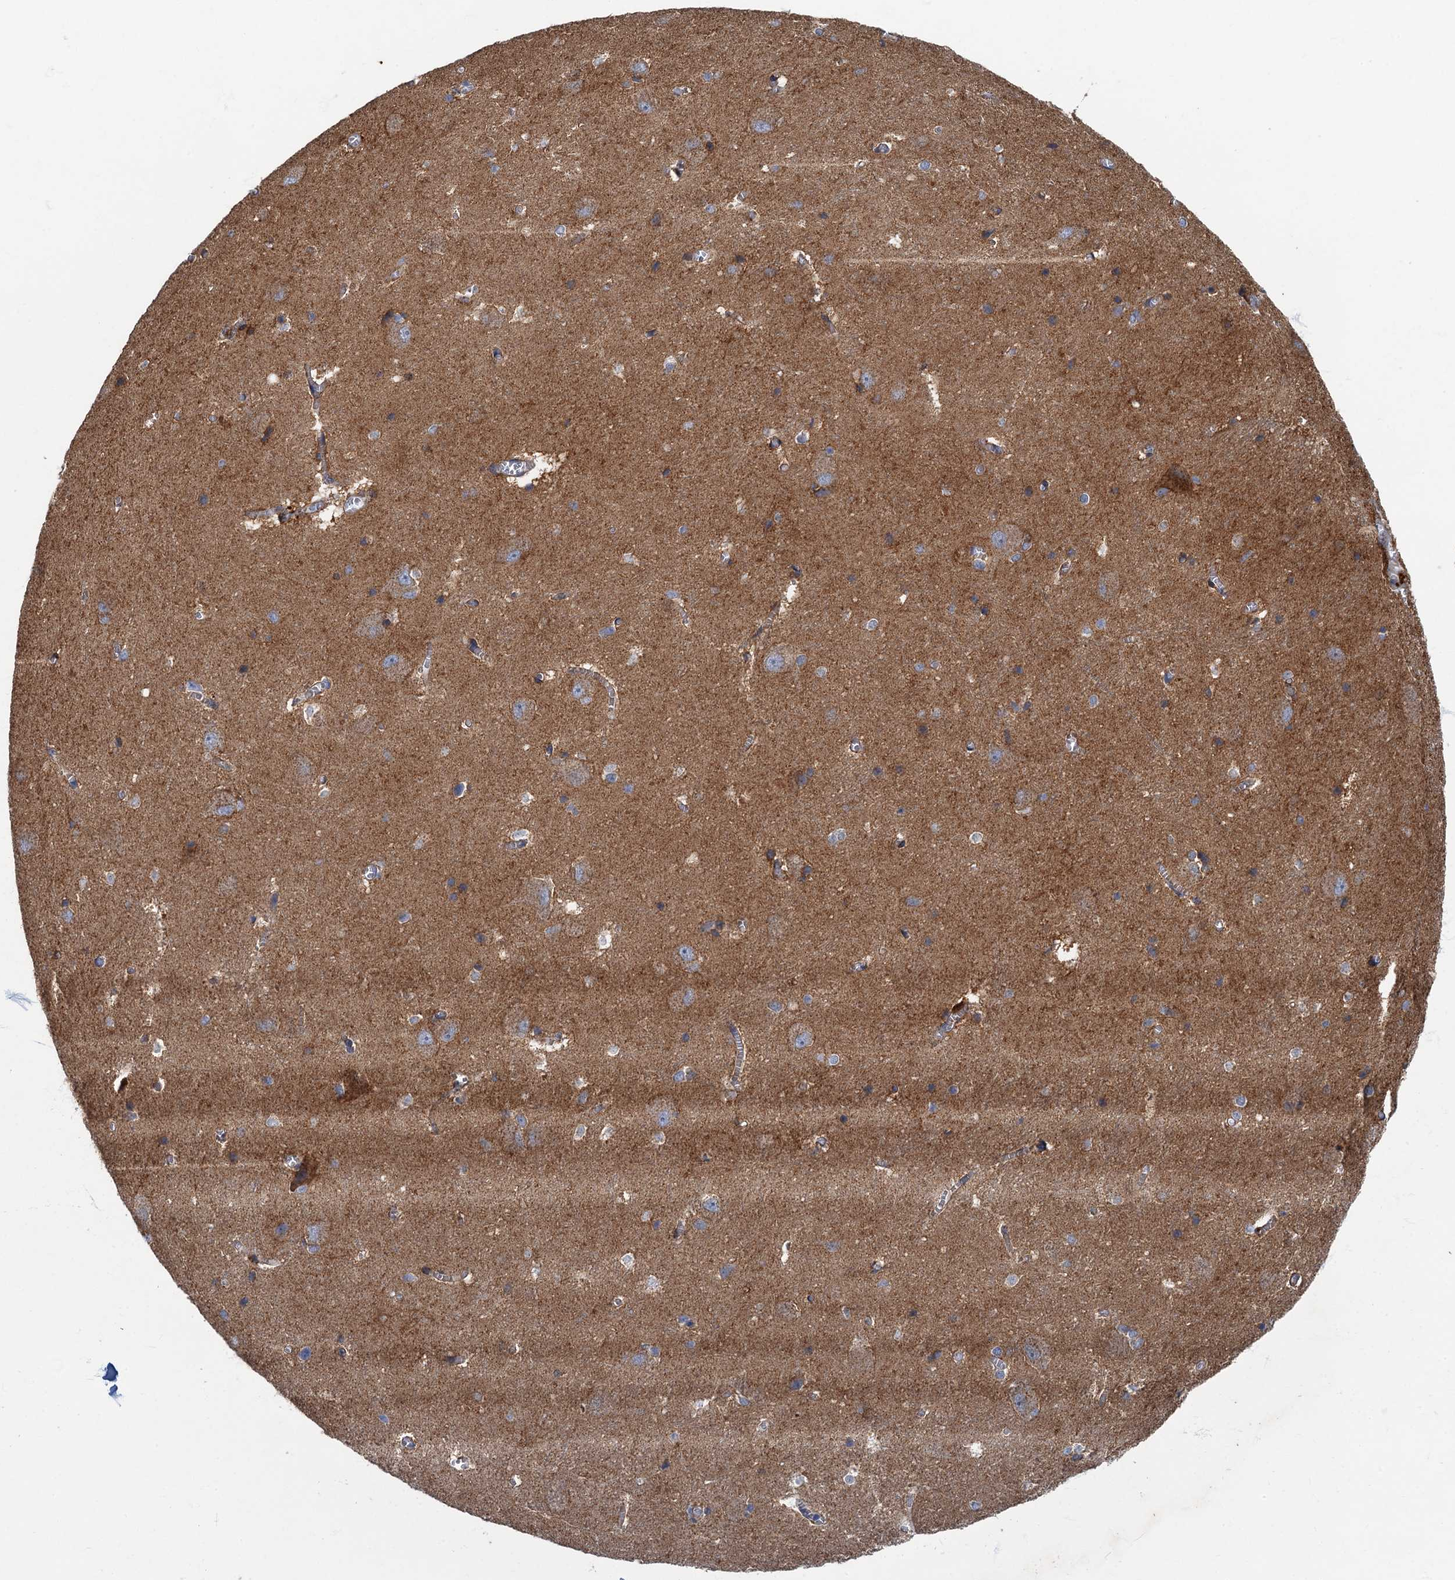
{"staining": {"intensity": "moderate", "quantity": "<25%", "location": "cytoplasmic/membranous"}, "tissue": "caudate", "cell_type": "Glial cells", "image_type": "normal", "snomed": [{"axis": "morphology", "description": "Normal tissue, NOS"}, {"axis": "topography", "description": "Lateral ventricle wall"}], "caption": "The immunohistochemical stain labels moderate cytoplasmic/membranous positivity in glial cells of normal caudate. (DAB IHC, brown staining for protein, blue staining for nuclei).", "gene": "SPDYC", "patient": {"sex": "male", "age": 37}}